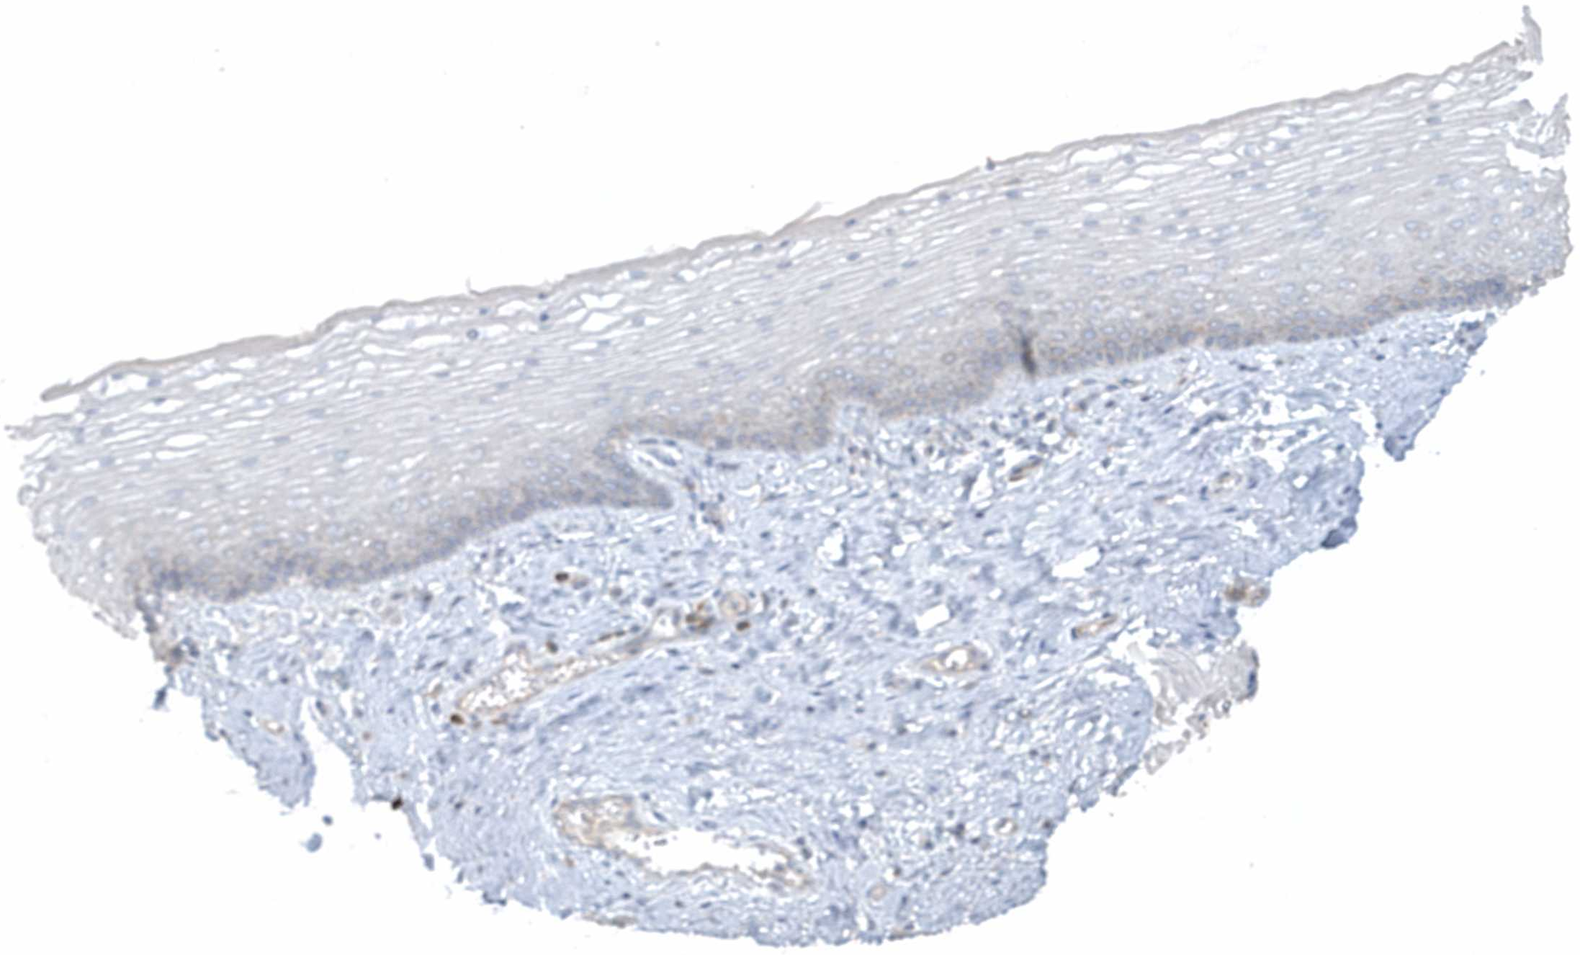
{"staining": {"intensity": "weak", "quantity": "<25%", "location": "cytoplasmic/membranous"}, "tissue": "vagina", "cell_type": "Squamous epithelial cells", "image_type": "normal", "snomed": [{"axis": "morphology", "description": "Normal tissue, NOS"}, {"axis": "topography", "description": "Vagina"}], "caption": "Photomicrograph shows no protein staining in squamous epithelial cells of benign vagina. Brightfield microscopy of IHC stained with DAB (brown) and hematoxylin (blue), captured at high magnification.", "gene": "CNOT10", "patient": {"sex": "female", "age": 46}}